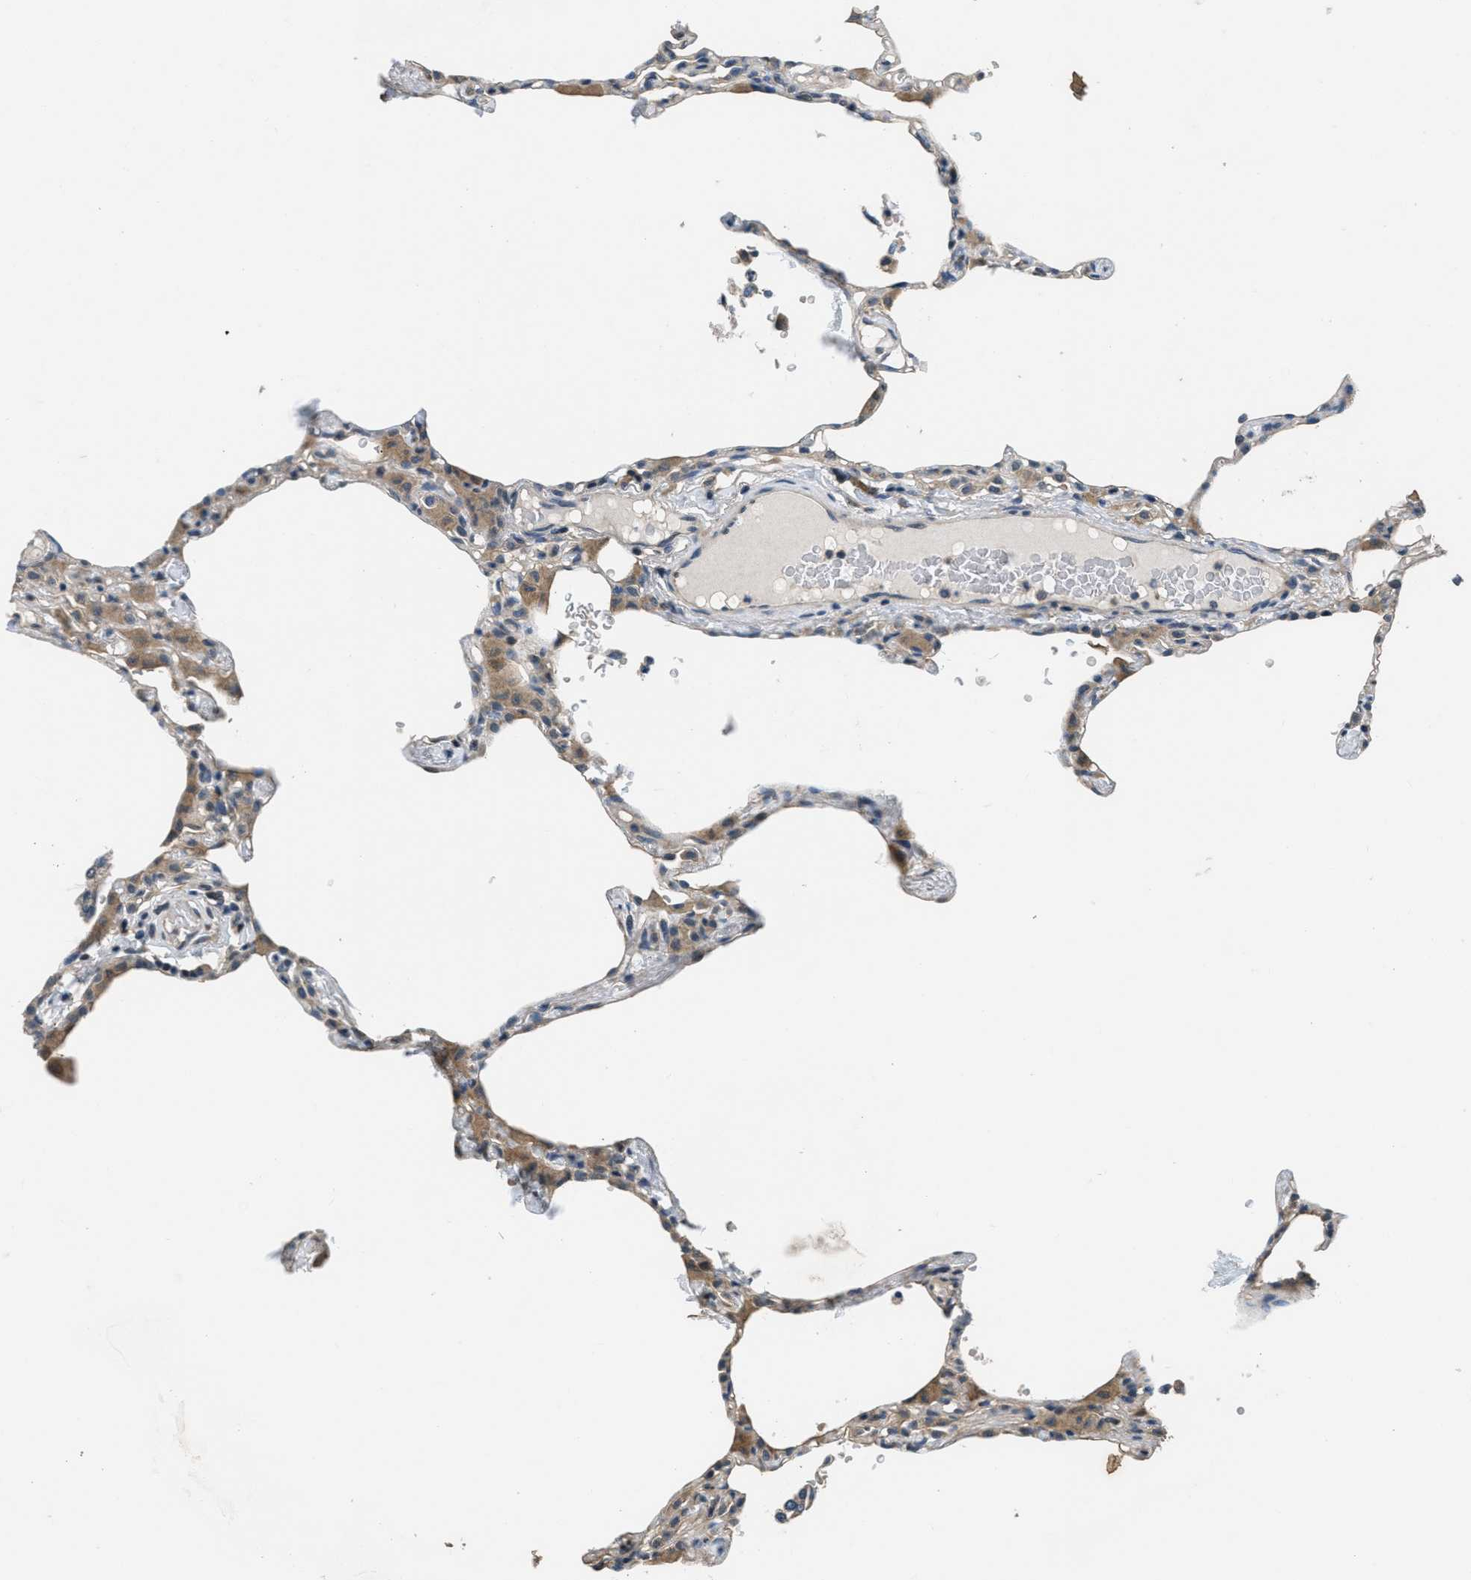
{"staining": {"intensity": "weak", "quantity": "<25%", "location": "cytoplasmic/membranous"}, "tissue": "lung", "cell_type": "Alveolar cells", "image_type": "normal", "snomed": [{"axis": "morphology", "description": "Normal tissue, NOS"}, {"axis": "topography", "description": "Lung"}], "caption": "High power microscopy micrograph of an IHC image of unremarkable lung, revealing no significant positivity in alveolar cells.", "gene": "NAT1", "patient": {"sex": "female", "age": 49}}